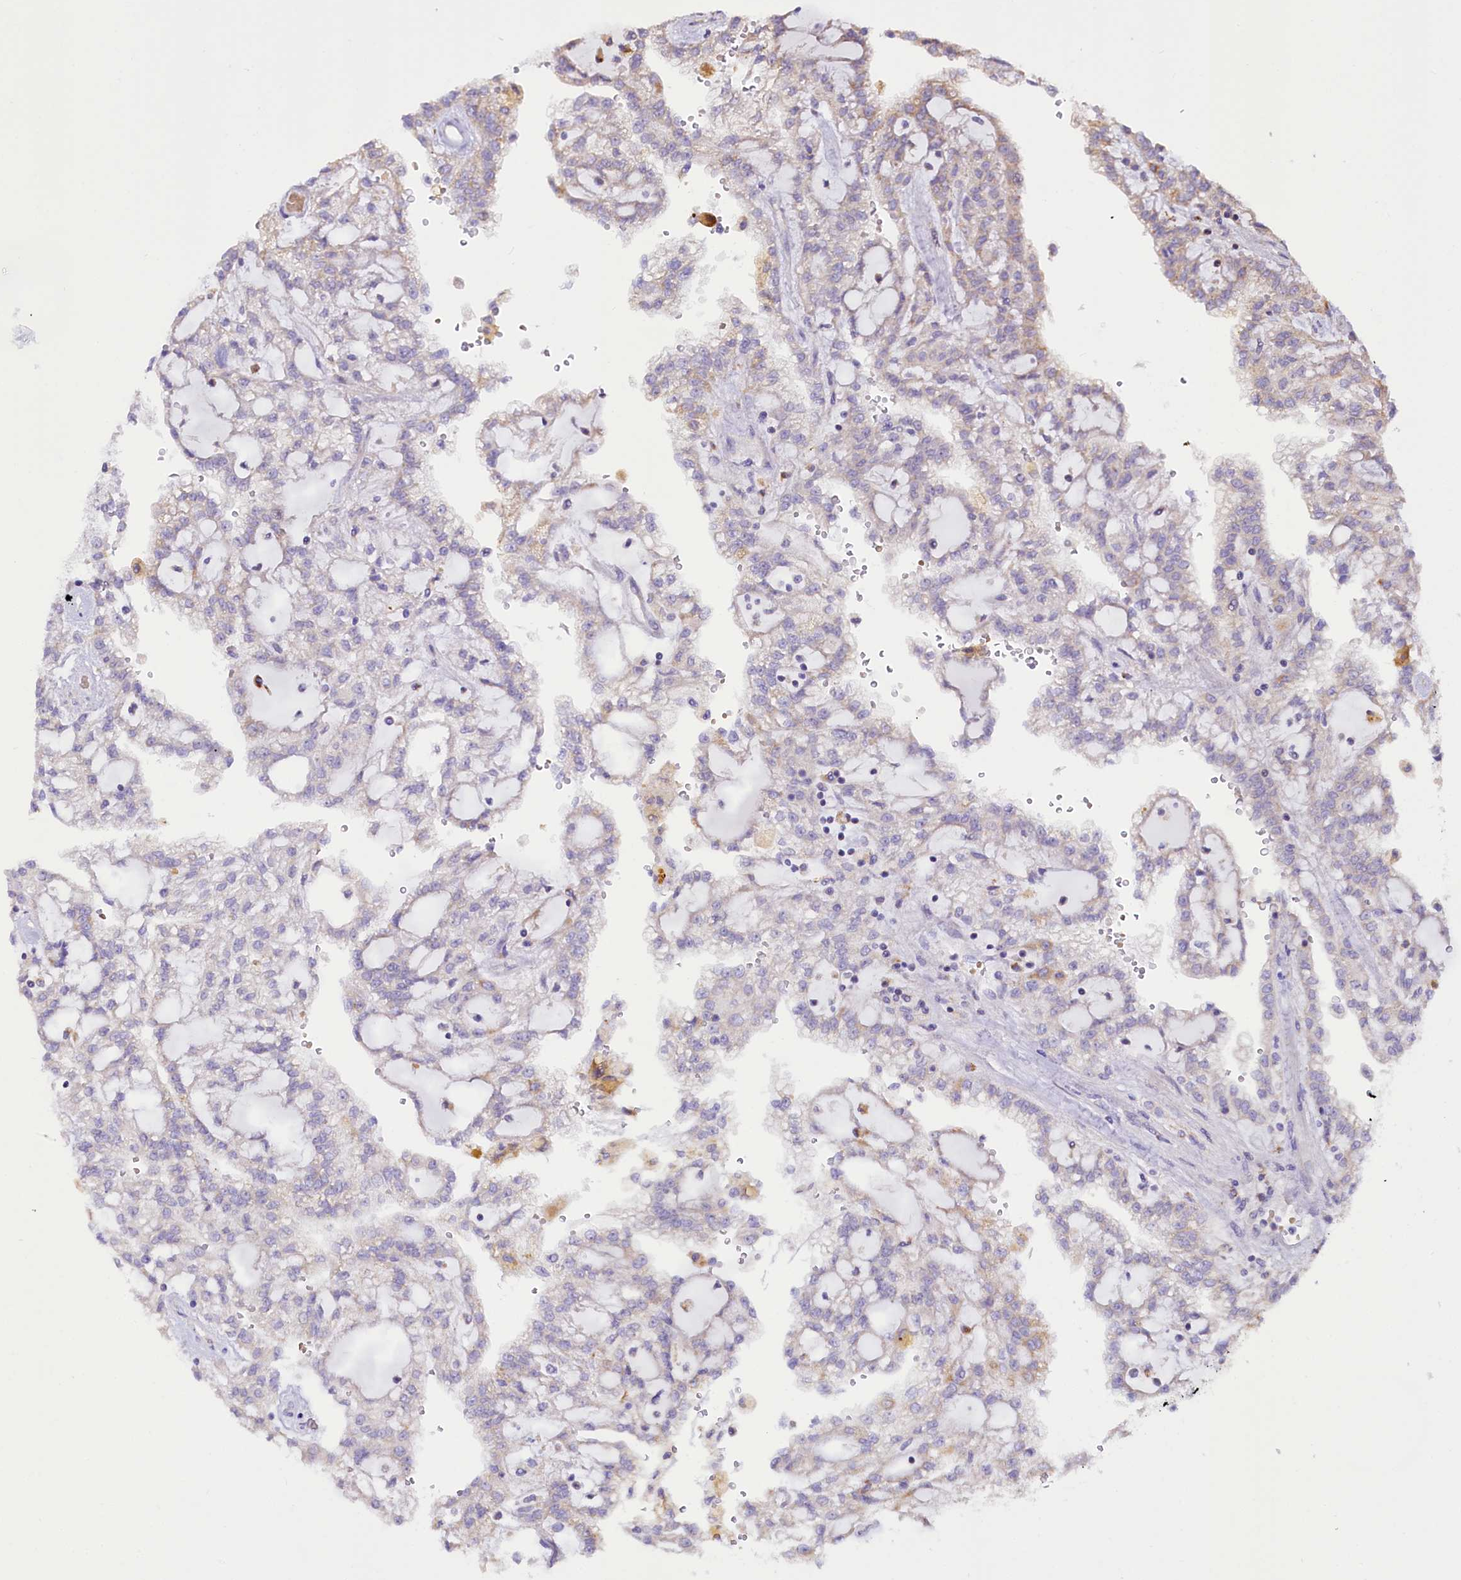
{"staining": {"intensity": "negative", "quantity": "none", "location": "none"}, "tissue": "renal cancer", "cell_type": "Tumor cells", "image_type": "cancer", "snomed": [{"axis": "morphology", "description": "Adenocarcinoma, NOS"}, {"axis": "topography", "description": "Kidney"}], "caption": "There is no significant expression in tumor cells of renal cancer.", "gene": "ST7", "patient": {"sex": "male", "age": 63}}